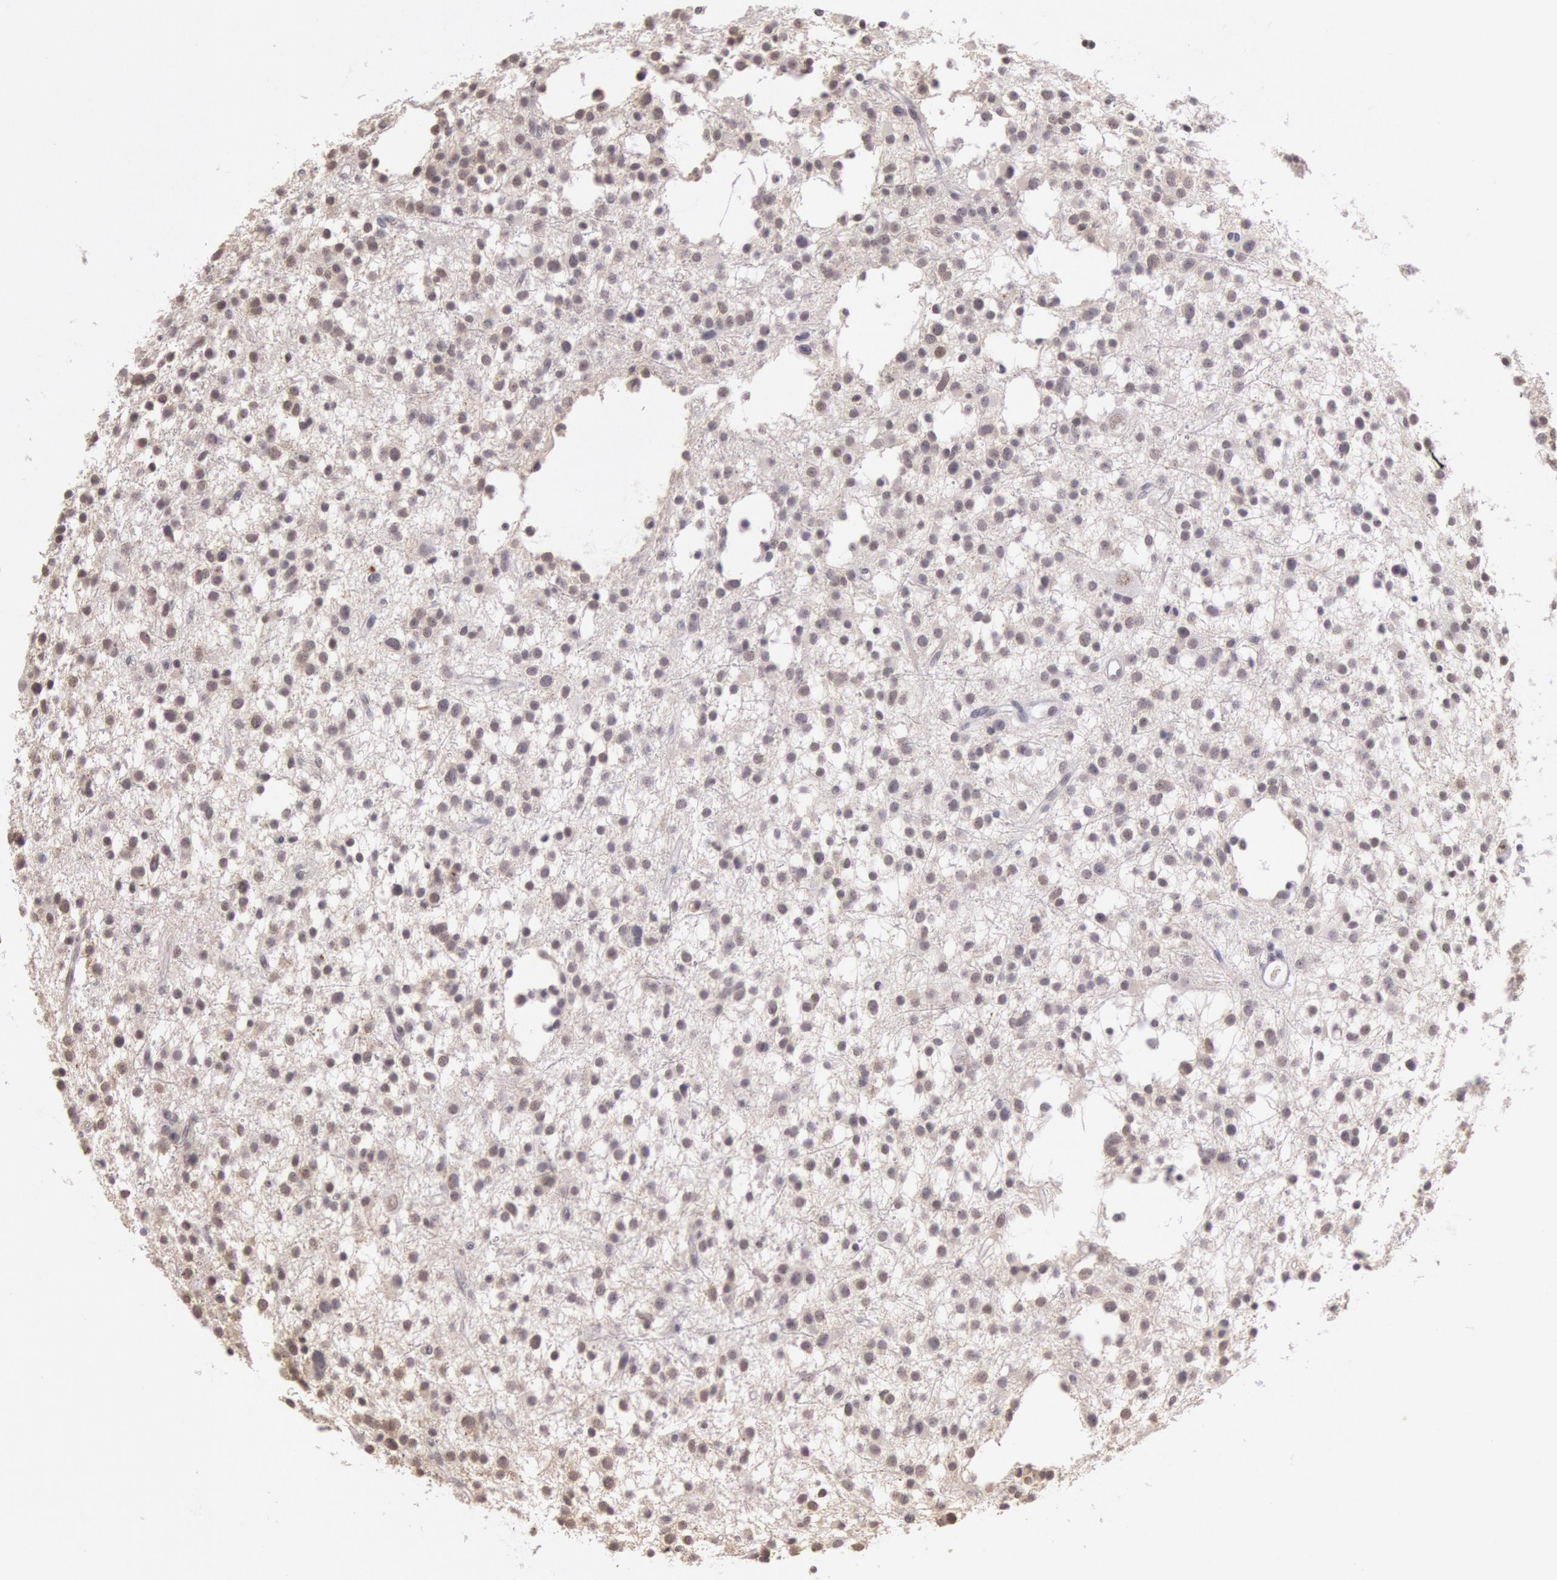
{"staining": {"intensity": "weak", "quantity": "<25%", "location": "nuclear"}, "tissue": "glioma", "cell_type": "Tumor cells", "image_type": "cancer", "snomed": [{"axis": "morphology", "description": "Glioma, malignant, Low grade"}, {"axis": "topography", "description": "Brain"}], "caption": "This is a histopathology image of immunohistochemistry staining of malignant glioma (low-grade), which shows no expression in tumor cells.", "gene": "HIF1A", "patient": {"sex": "female", "age": 36}}